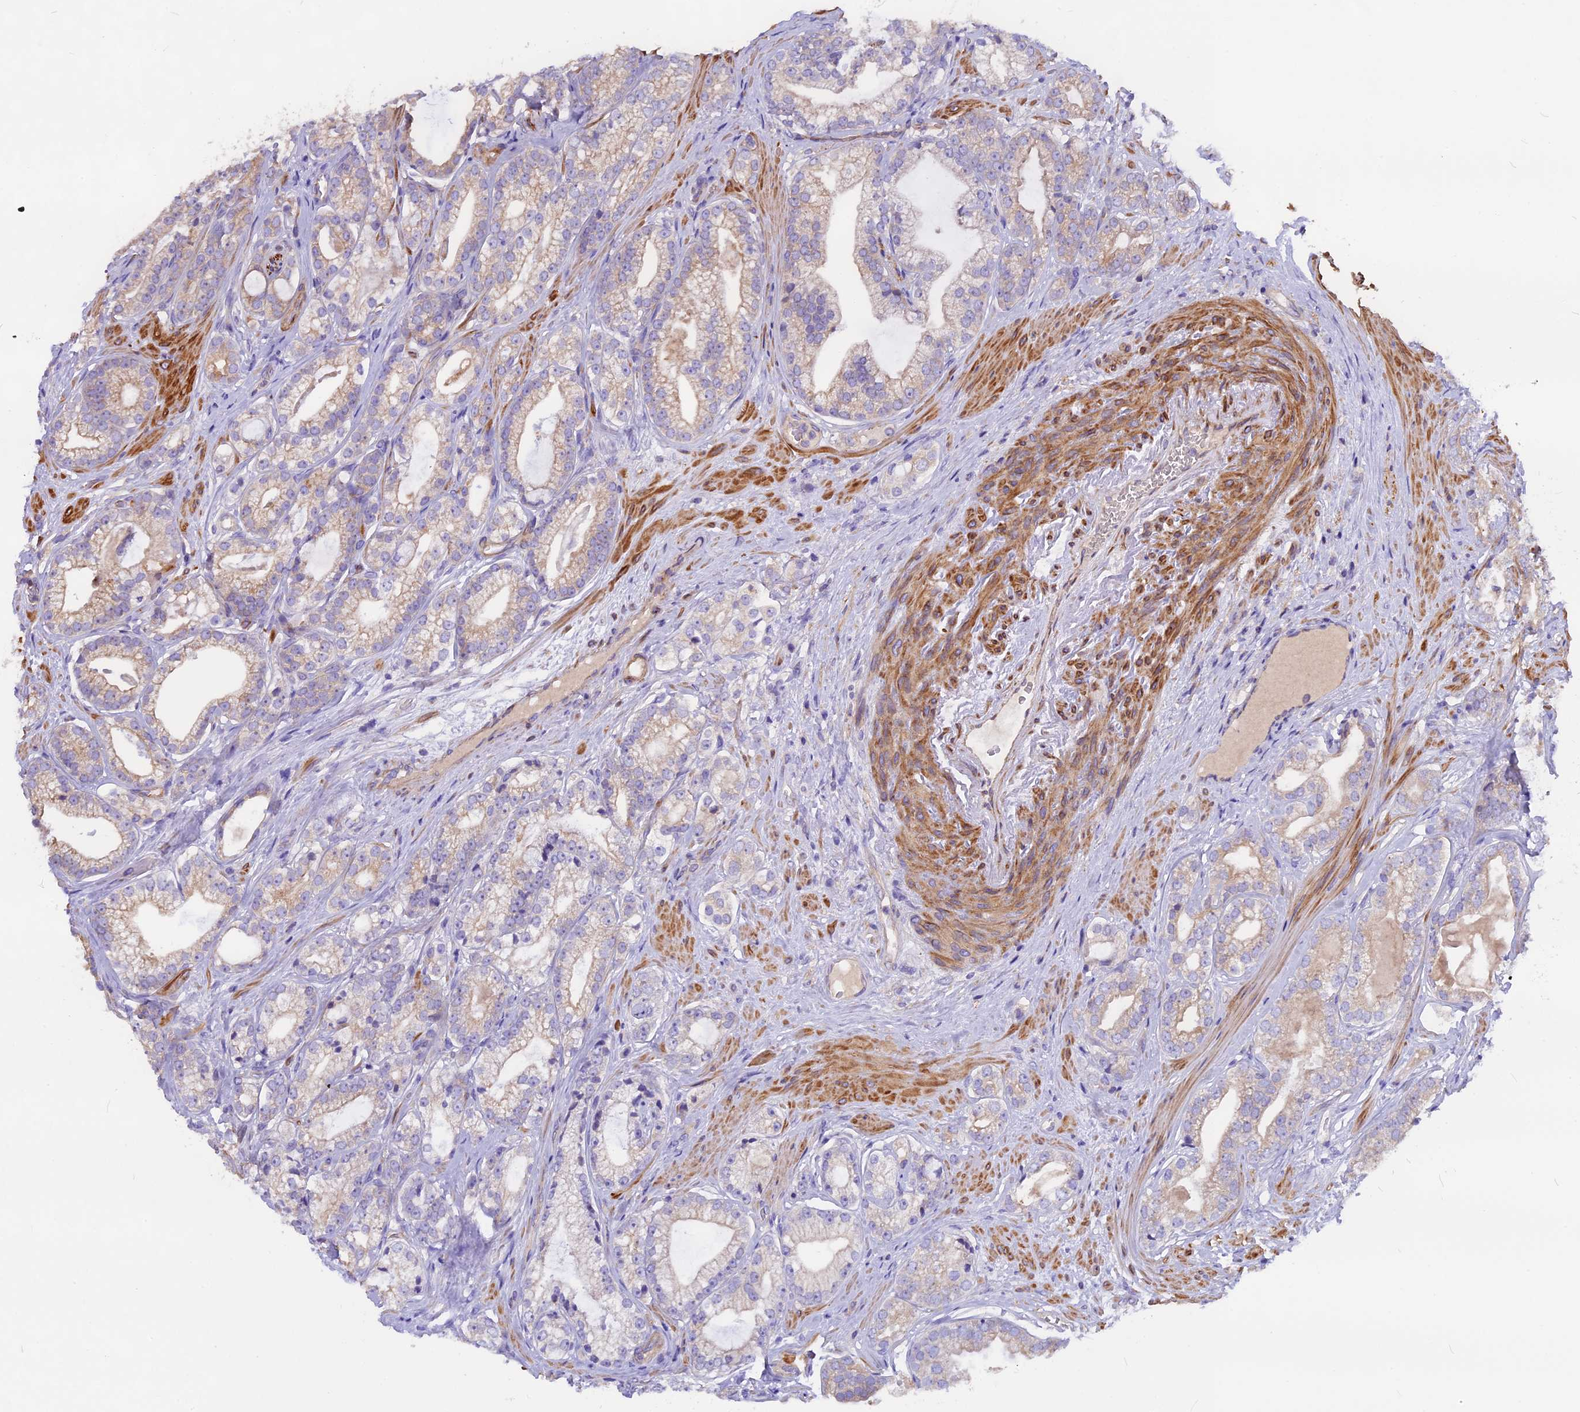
{"staining": {"intensity": "weak", "quantity": "25%-75%", "location": "cytoplasmic/membranous"}, "tissue": "prostate cancer", "cell_type": "Tumor cells", "image_type": "cancer", "snomed": [{"axis": "morphology", "description": "Adenocarcinoma, High grade"}, {"axis": "topography", "description": "Prostate"}], "caption": "The micrograph displays a brown stain indicating the presence of a protein in the cytoplasmic/membranous of tumor cells in adenocarcinoma (high-grade) (prostate).", "gene": "ANO3", "patient": {"sex": "male", "age": 60}}